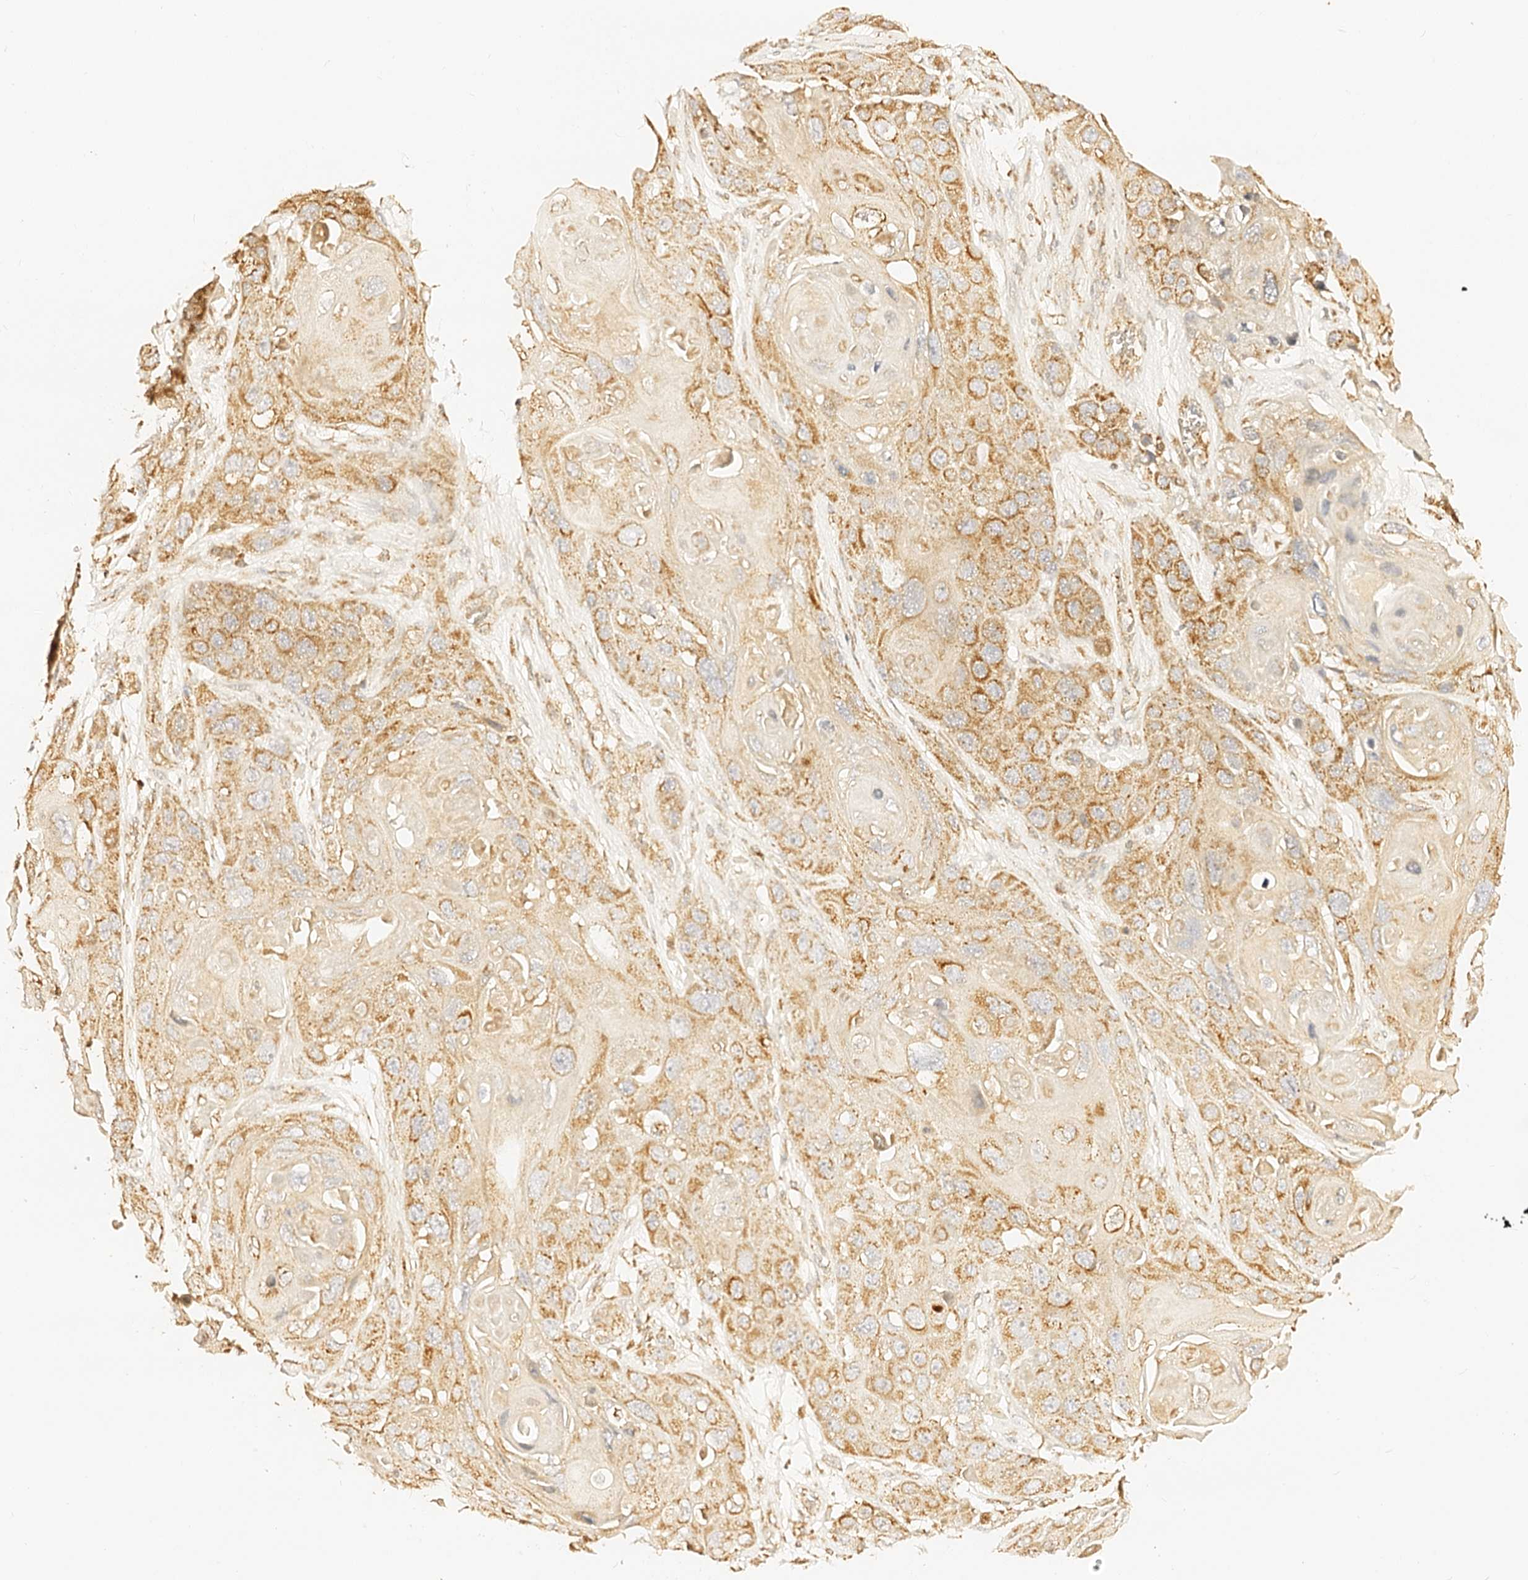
{"staining": {"intensity": "moderate", "quantity": ">75%", "location": "cytoplasmic/membranous"}, "tissue": "skin cancer", "cell_type": "Tumor cells", "image_type": "cancer", "snomed": [{"axis": "morphology", "description": "Squamous cell carcinoma, NOS"}, {"axis": "topography", "description": "Skin"}], "caption": "Skin squamous cell carcinoma stained with immunohistochemistry exhibits moderate cytoplasmic/membranous staining in approximately >75% of tumor cells.", "gene": "MAOB", "patient": {"sex": "male", "age": 55}}